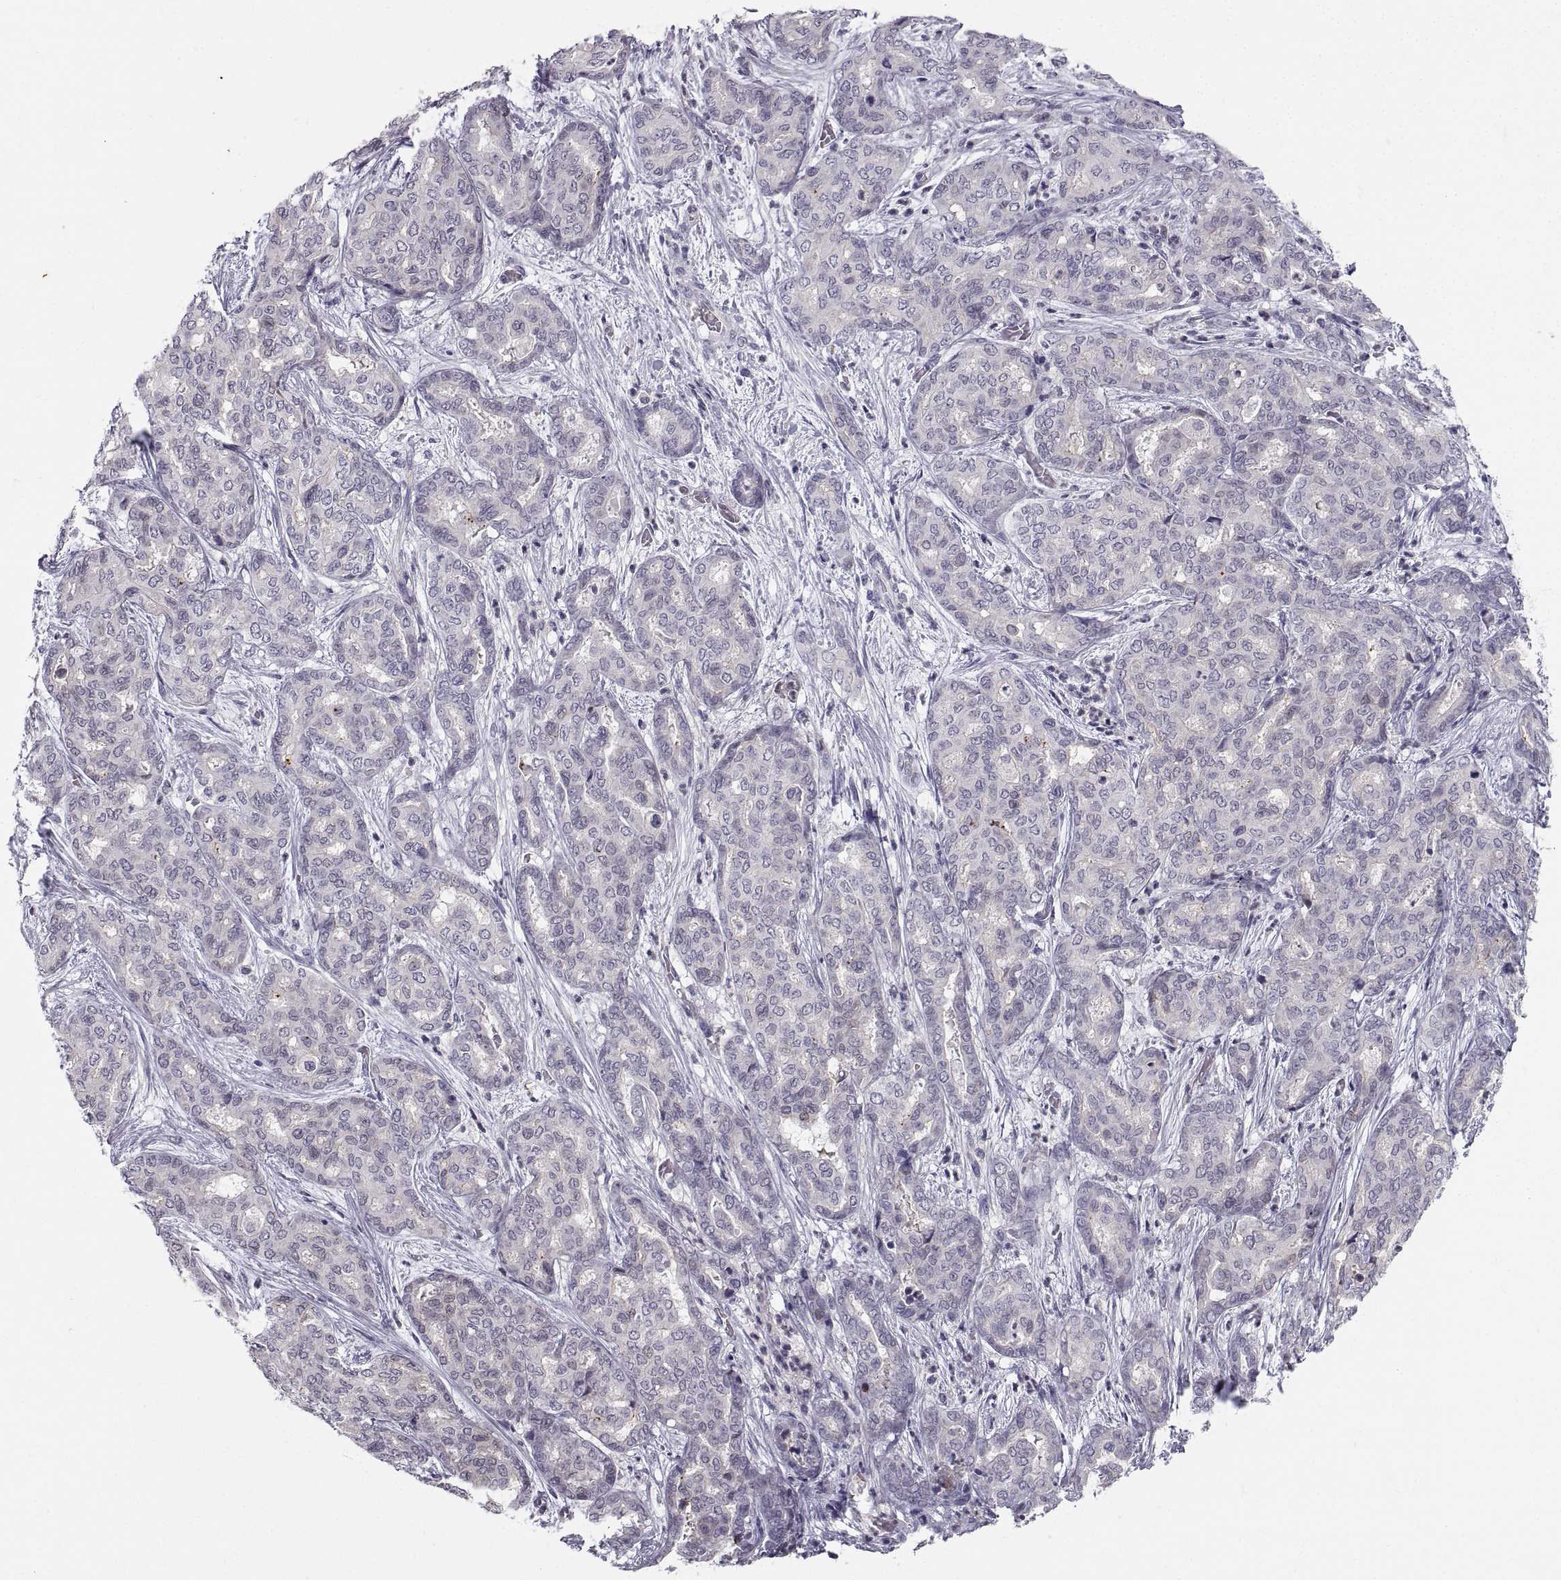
{"staining": {"intensity": "negative", "quantity": "none", "location": "none"}, "tissue": "liver cancer", "cell_type": "Tumor cells", "image_type": "cancer", "snomed": [{"axis": "morphology", "description": "Cholangiocarcinoma"}, {"axis": "topography", "description": "Liver"}], "caption": "DAB immunohistochemical staining of cholangiocarcinoma (liver) exhibits no significant staining in tumor cells.", "gene": "ZNF185", "patient": {"sex": "female", "age": 64}}